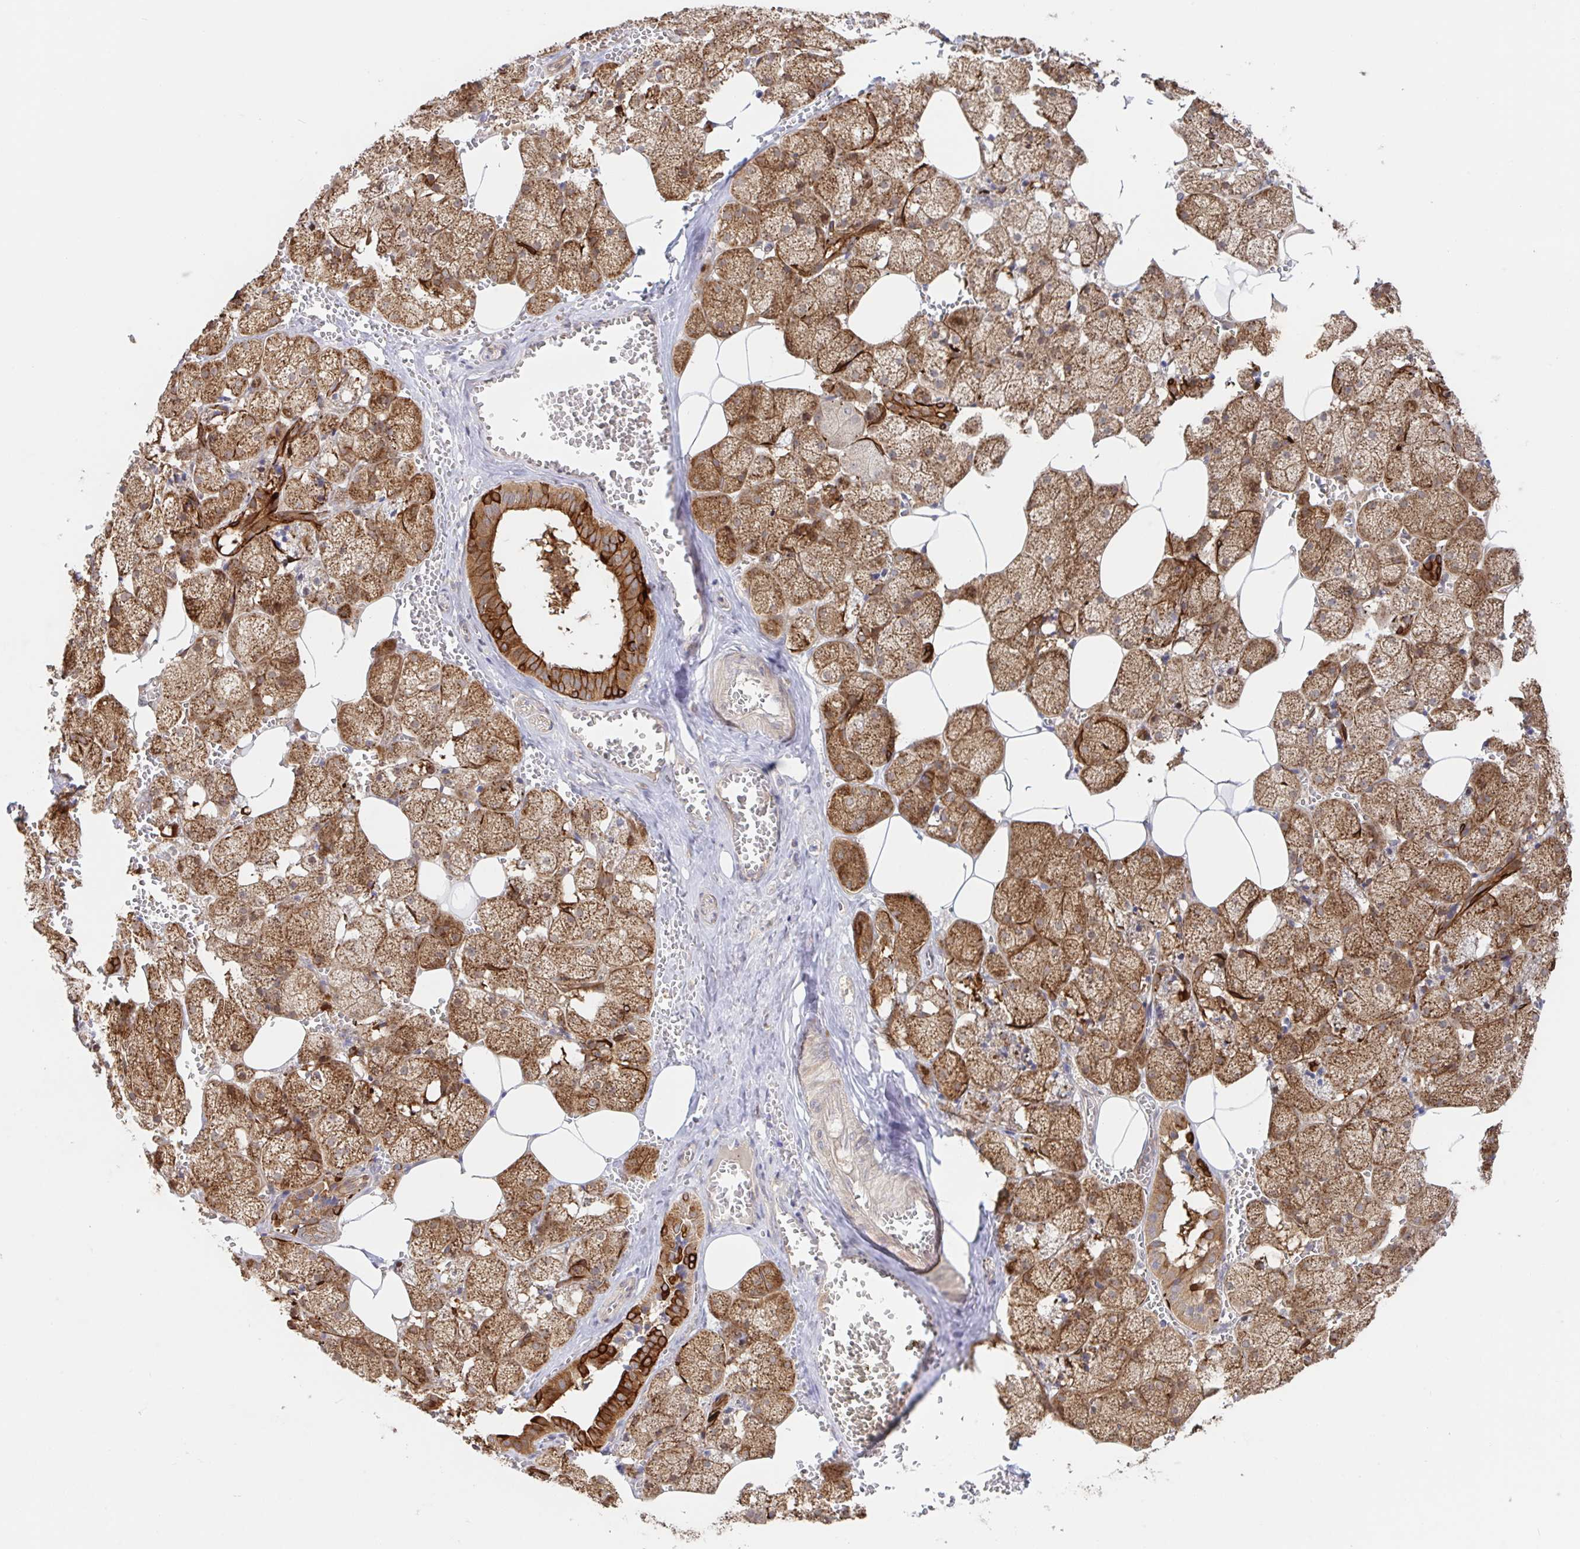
{"staining": {"intensity": "strong", "quantity": ">75%", "location": "cytoplasmic/membranous"}, "tissue": "salivary gland", "cell_type": "Glandular cells", "image_type": "normal", "snomed": [{"axis": "morphology", "description": "Normal tissue, NOS"}, {"axis": "topography", "description": "Salivary gland"}, {"axis": "topography", "description": "Peripheral nerve tissue"}], "caption": "Immunohistochemical staining of benign human salivary gland reveals high levels of strong cytoplasmic/membranous staining in approximately >75% of glandular cells.", "gene": "AACS", "patient": {"sex": "male", "age": 38}}